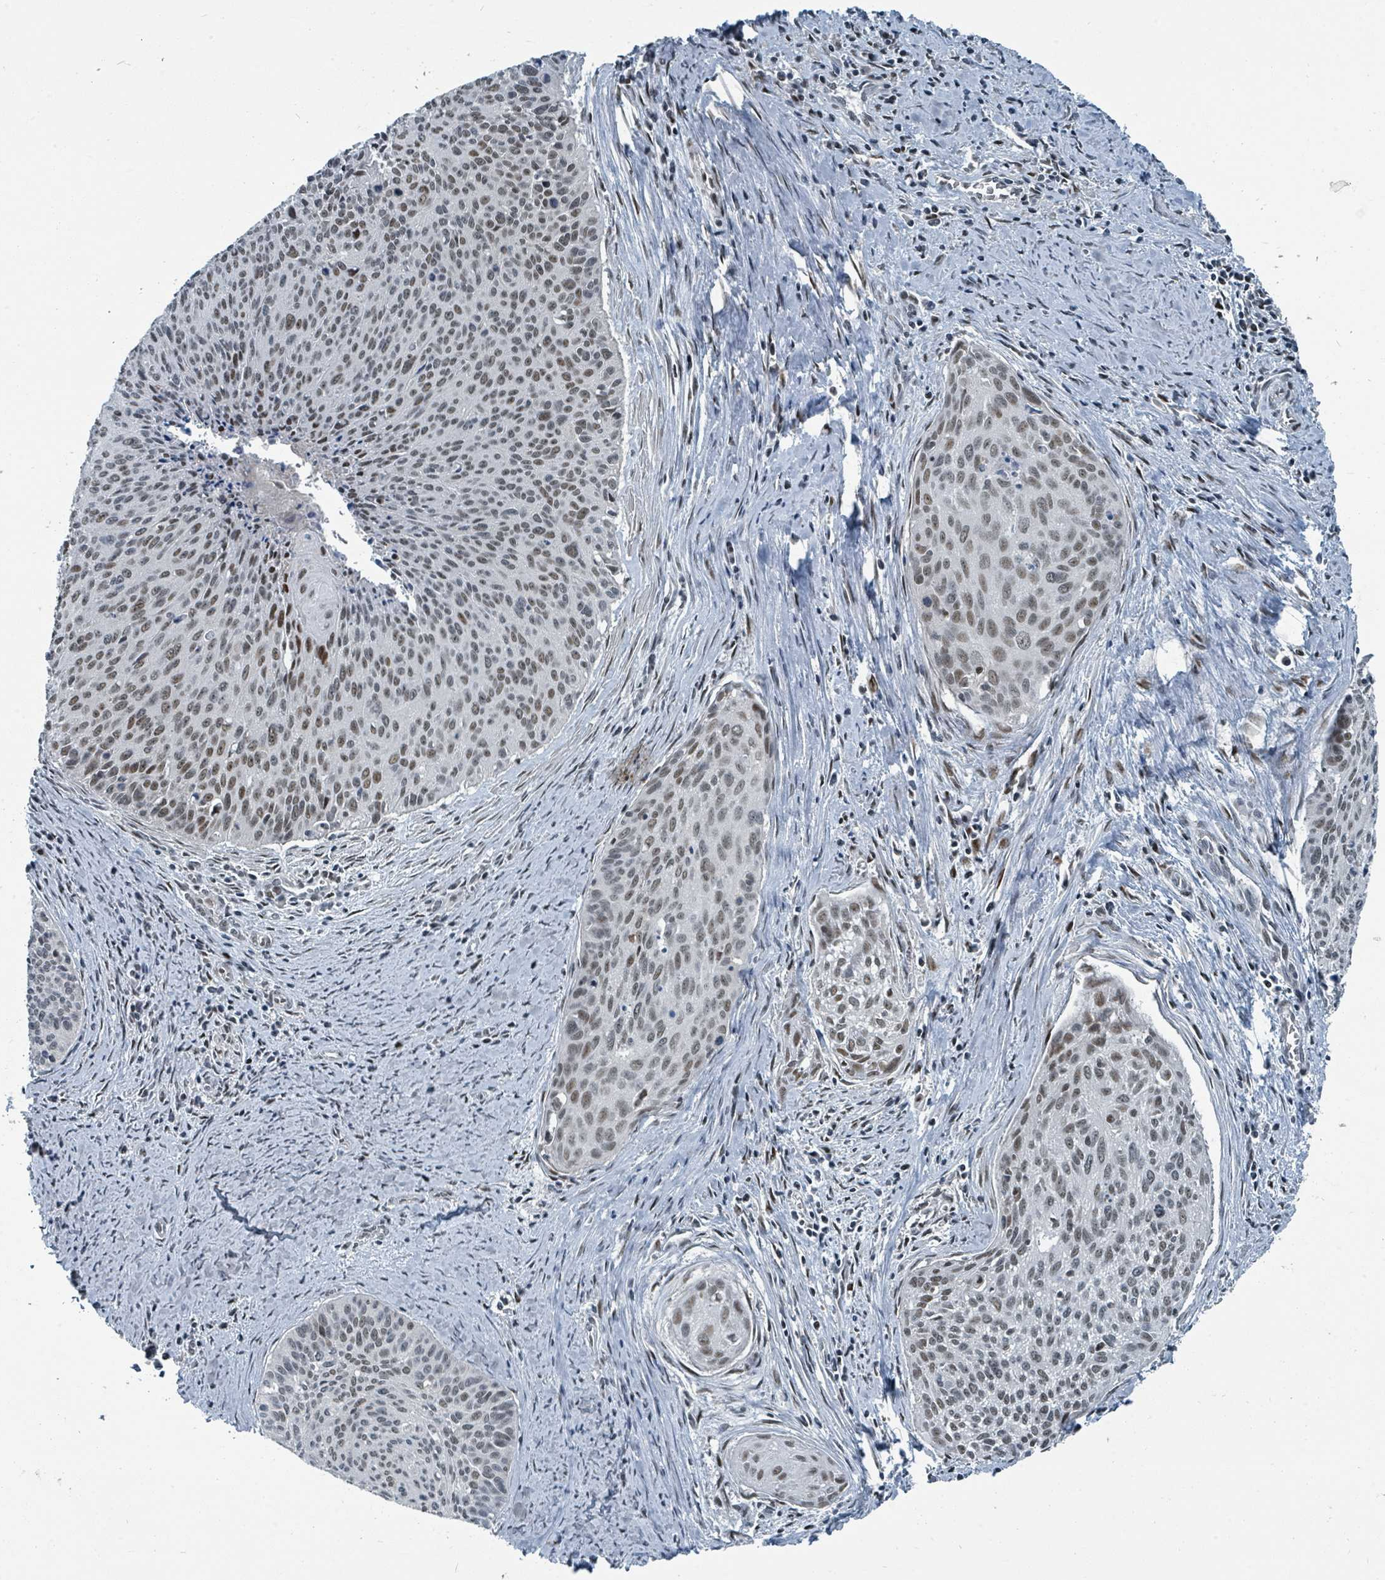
{"staining": {"intensity": "moderate", "quantity": ">75%", "location": "nuclear"}, "tissue": "cervical cancer", "cell_type": "Tumor cells", "image_type": "cancer", "snomed": [{"axis": "morphology", "description": "Squamous cell carcinoma, NOS"}, {"axis": "topography", "description": "Cervix"}], "caption": "IHC staining of squamous cell carcinoma (cervical), which displays medium levels of moderate nuclear positivity in about >75% of tumor cells indicating moderate nuclear protein expression. The staining was performed using DAB (brown) for protein detection and nuclei were counterstained in hematoxylin (blue).", "gene": "UCK1", "patient": {"sex": "female", "age": 55}}